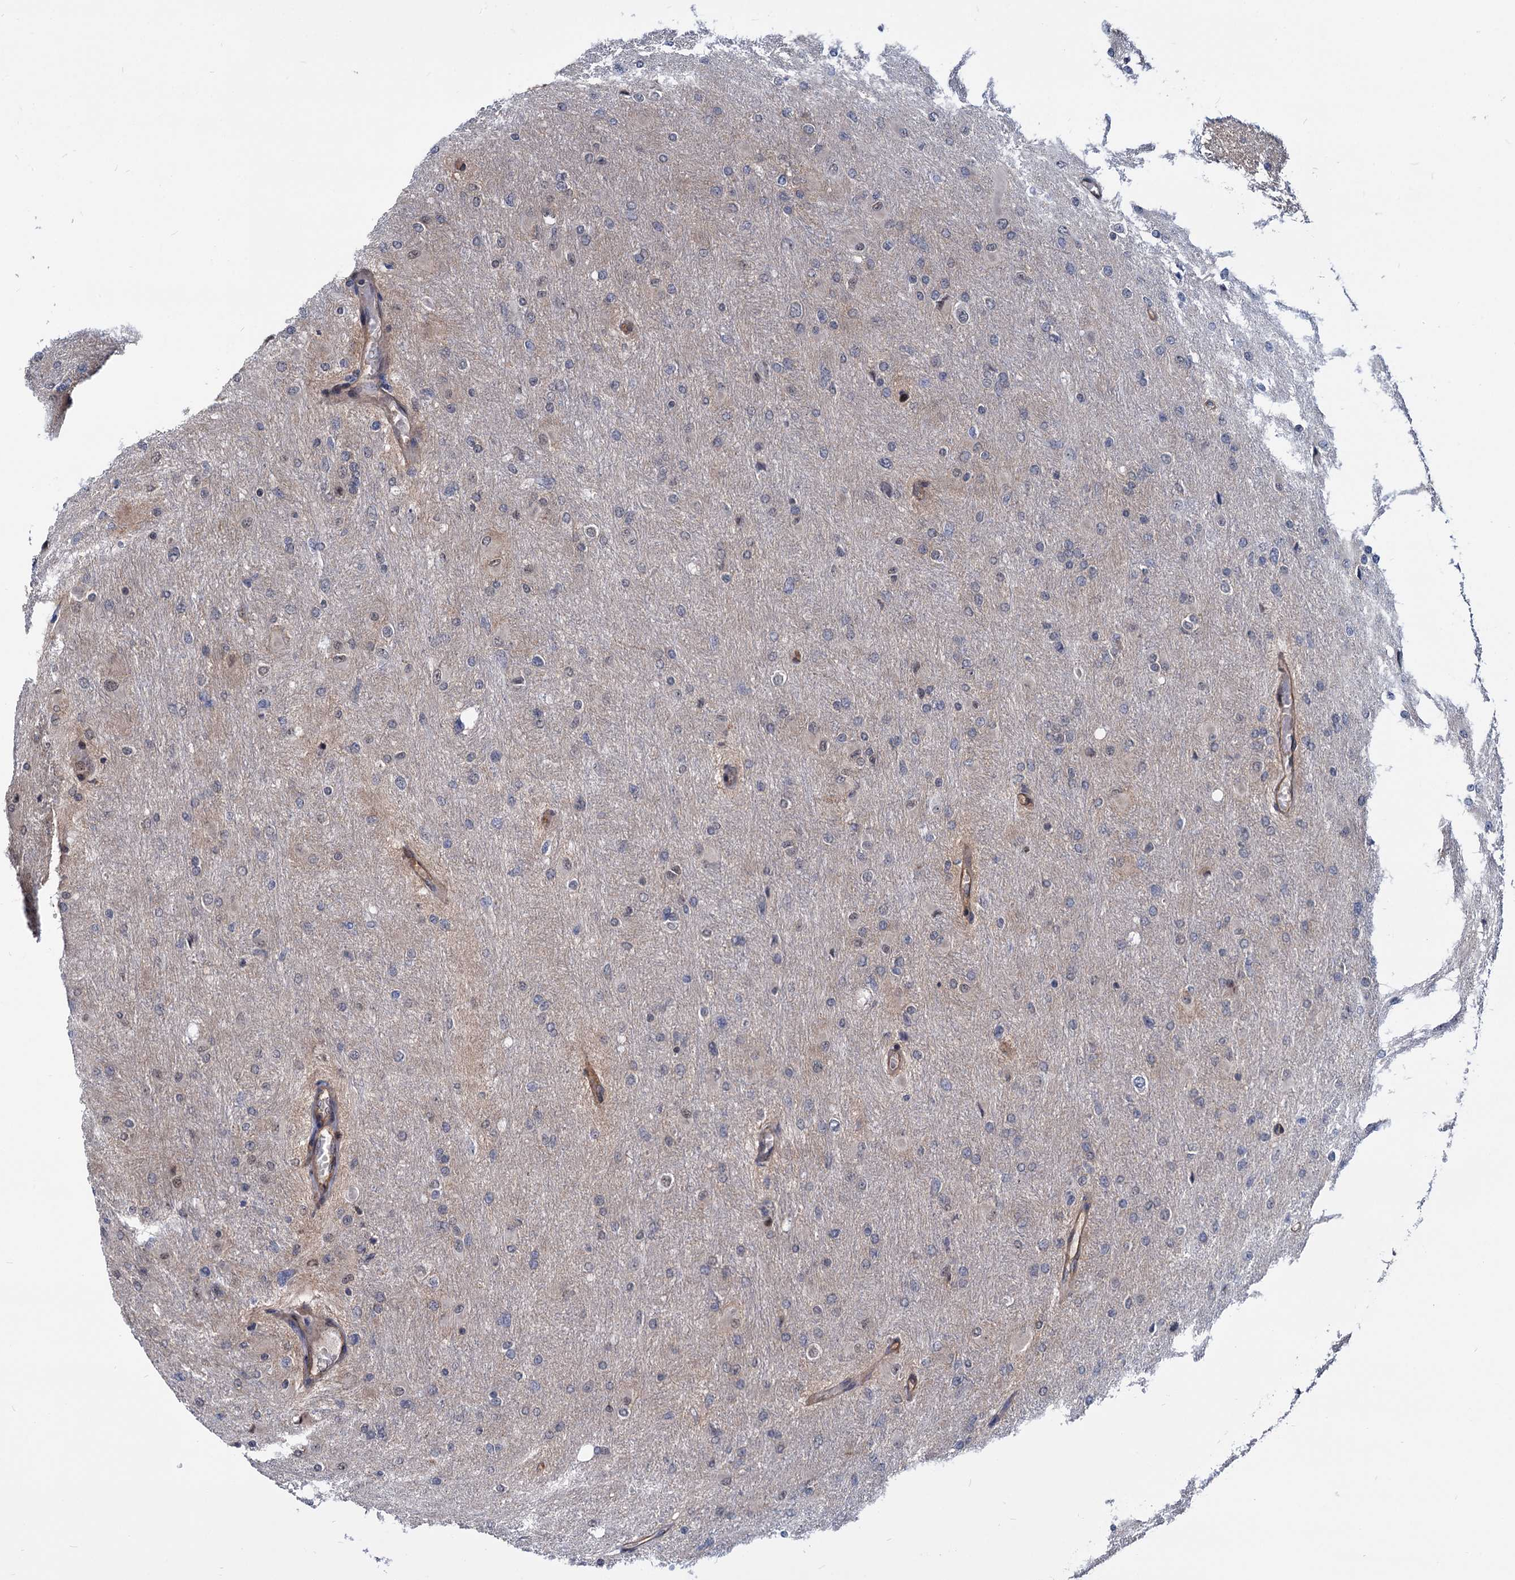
{"staining": {"intensity": "weak", "quantity": "<25%", "location": "cytoplasmic/membranous"}, "tissue": "glioma", "cell_type": "Tumor cells", "image_type": "cancer", "snomed": [{"axis": "morphology", "description": "Glioma, malignant, High grade"}, {"axis": "topography", "description": "Cerebral cortex"}], "caption": "DAB immunohistochemical staining of glioma exhibits no significant positivity in tumor cells.", "gene": "UBLCP1", "patient": {"sex": "female", "age": 36}}